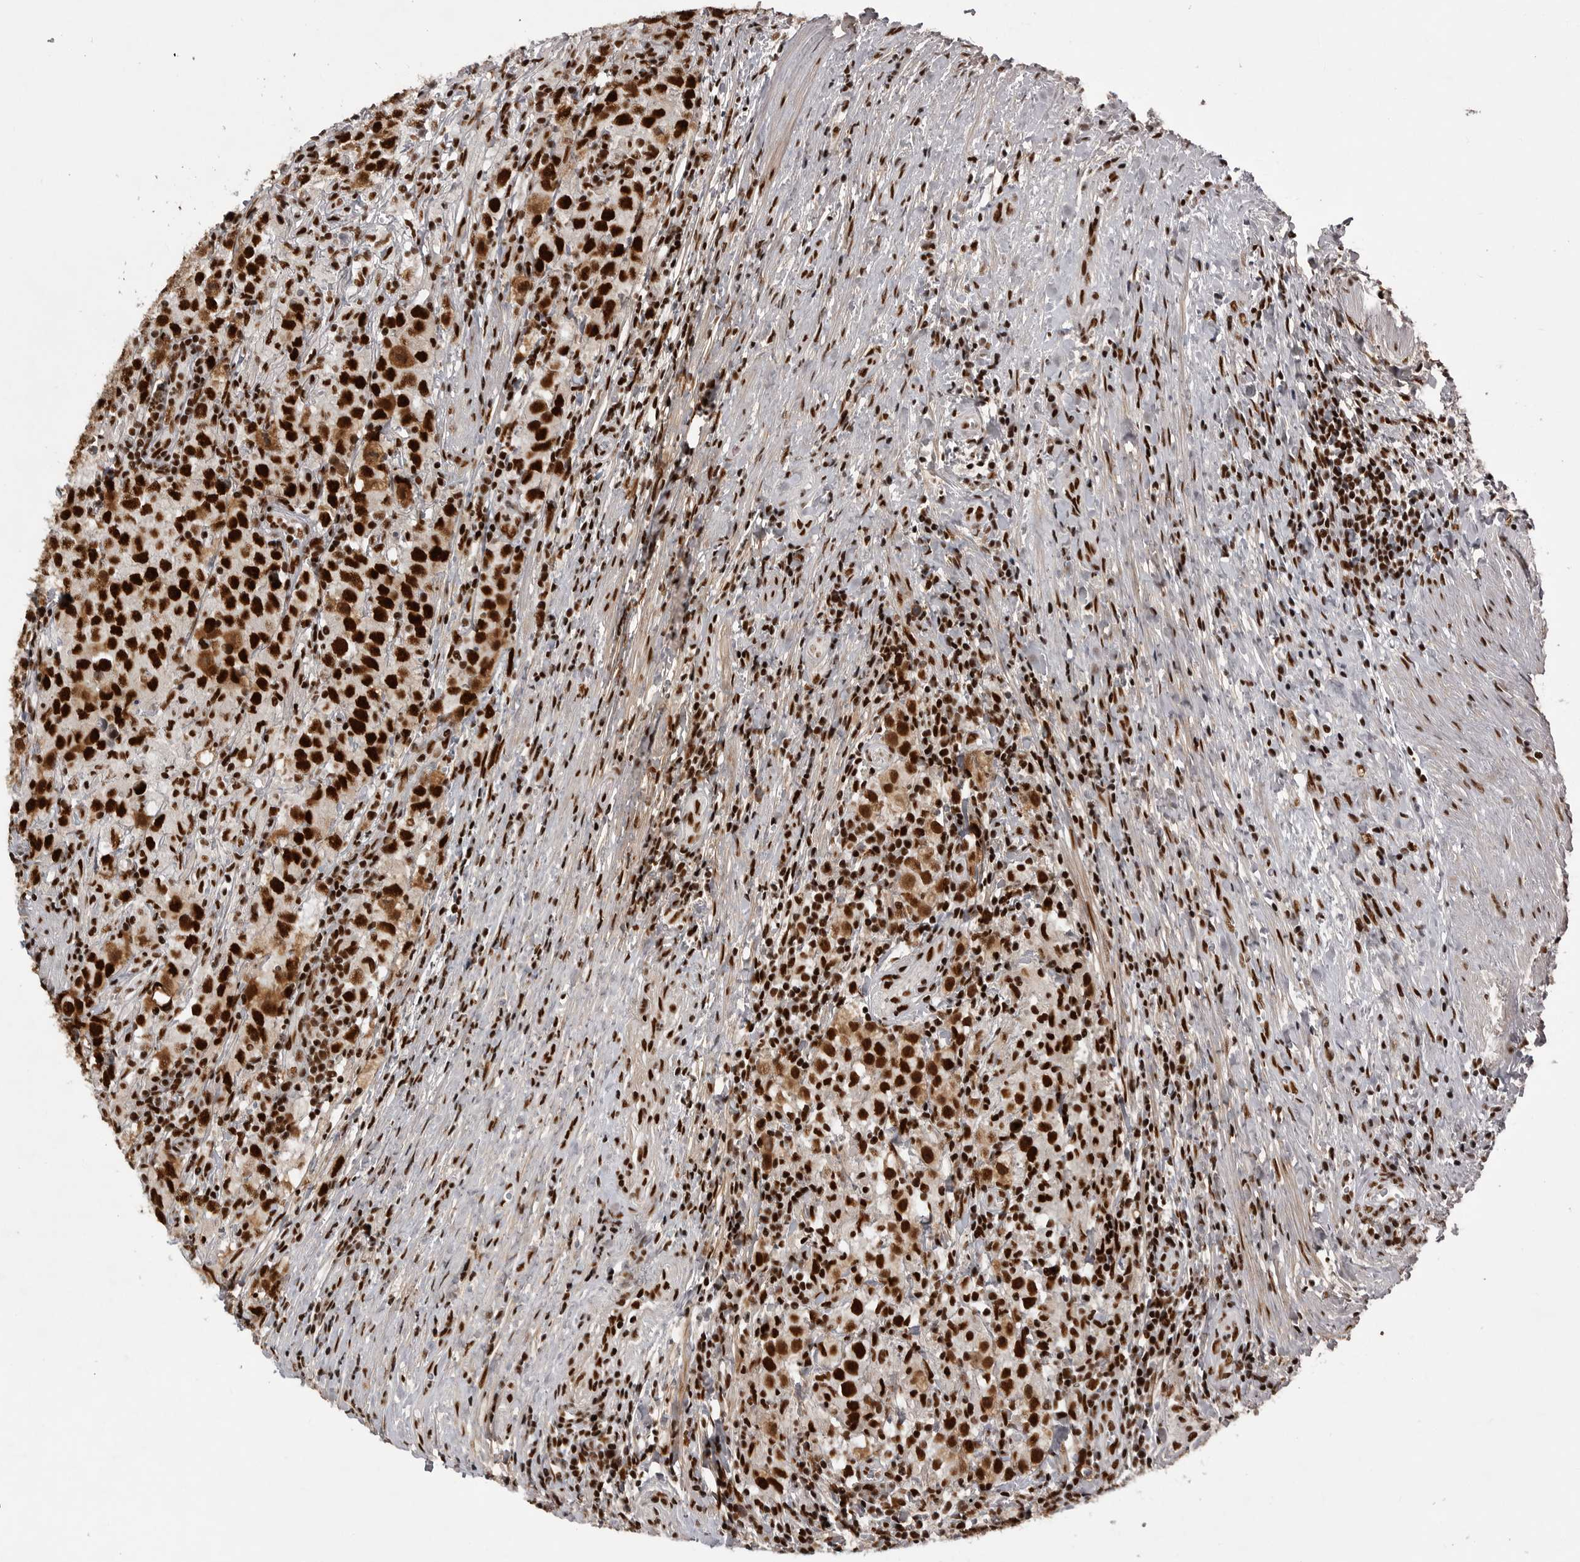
{"staining": {"intensity": "strong", "quantity": ">75%", "location": "cytoplasmic/membranous,nuclear"}, "tissue": "testis cancer", "cell_type": "Tumor cells", "image_type": "cancer", "snomed": [{"axis": "morphology", "description": "Seminoma, NOS"}, {"axis": "morphology", "description": "Carcinoma, Embryonal, NOS"}, {"axis": "topography", "description": "Testis"}], "caption": "This image exhibits immunohistochemistry staining of seminoma (testis), with high strong cytoplasmic/membranous and nuclear positivity in about >75% of tumor cells.", "gene": "PPP1R8", "patient": {"sex": "male", "age": 43}}